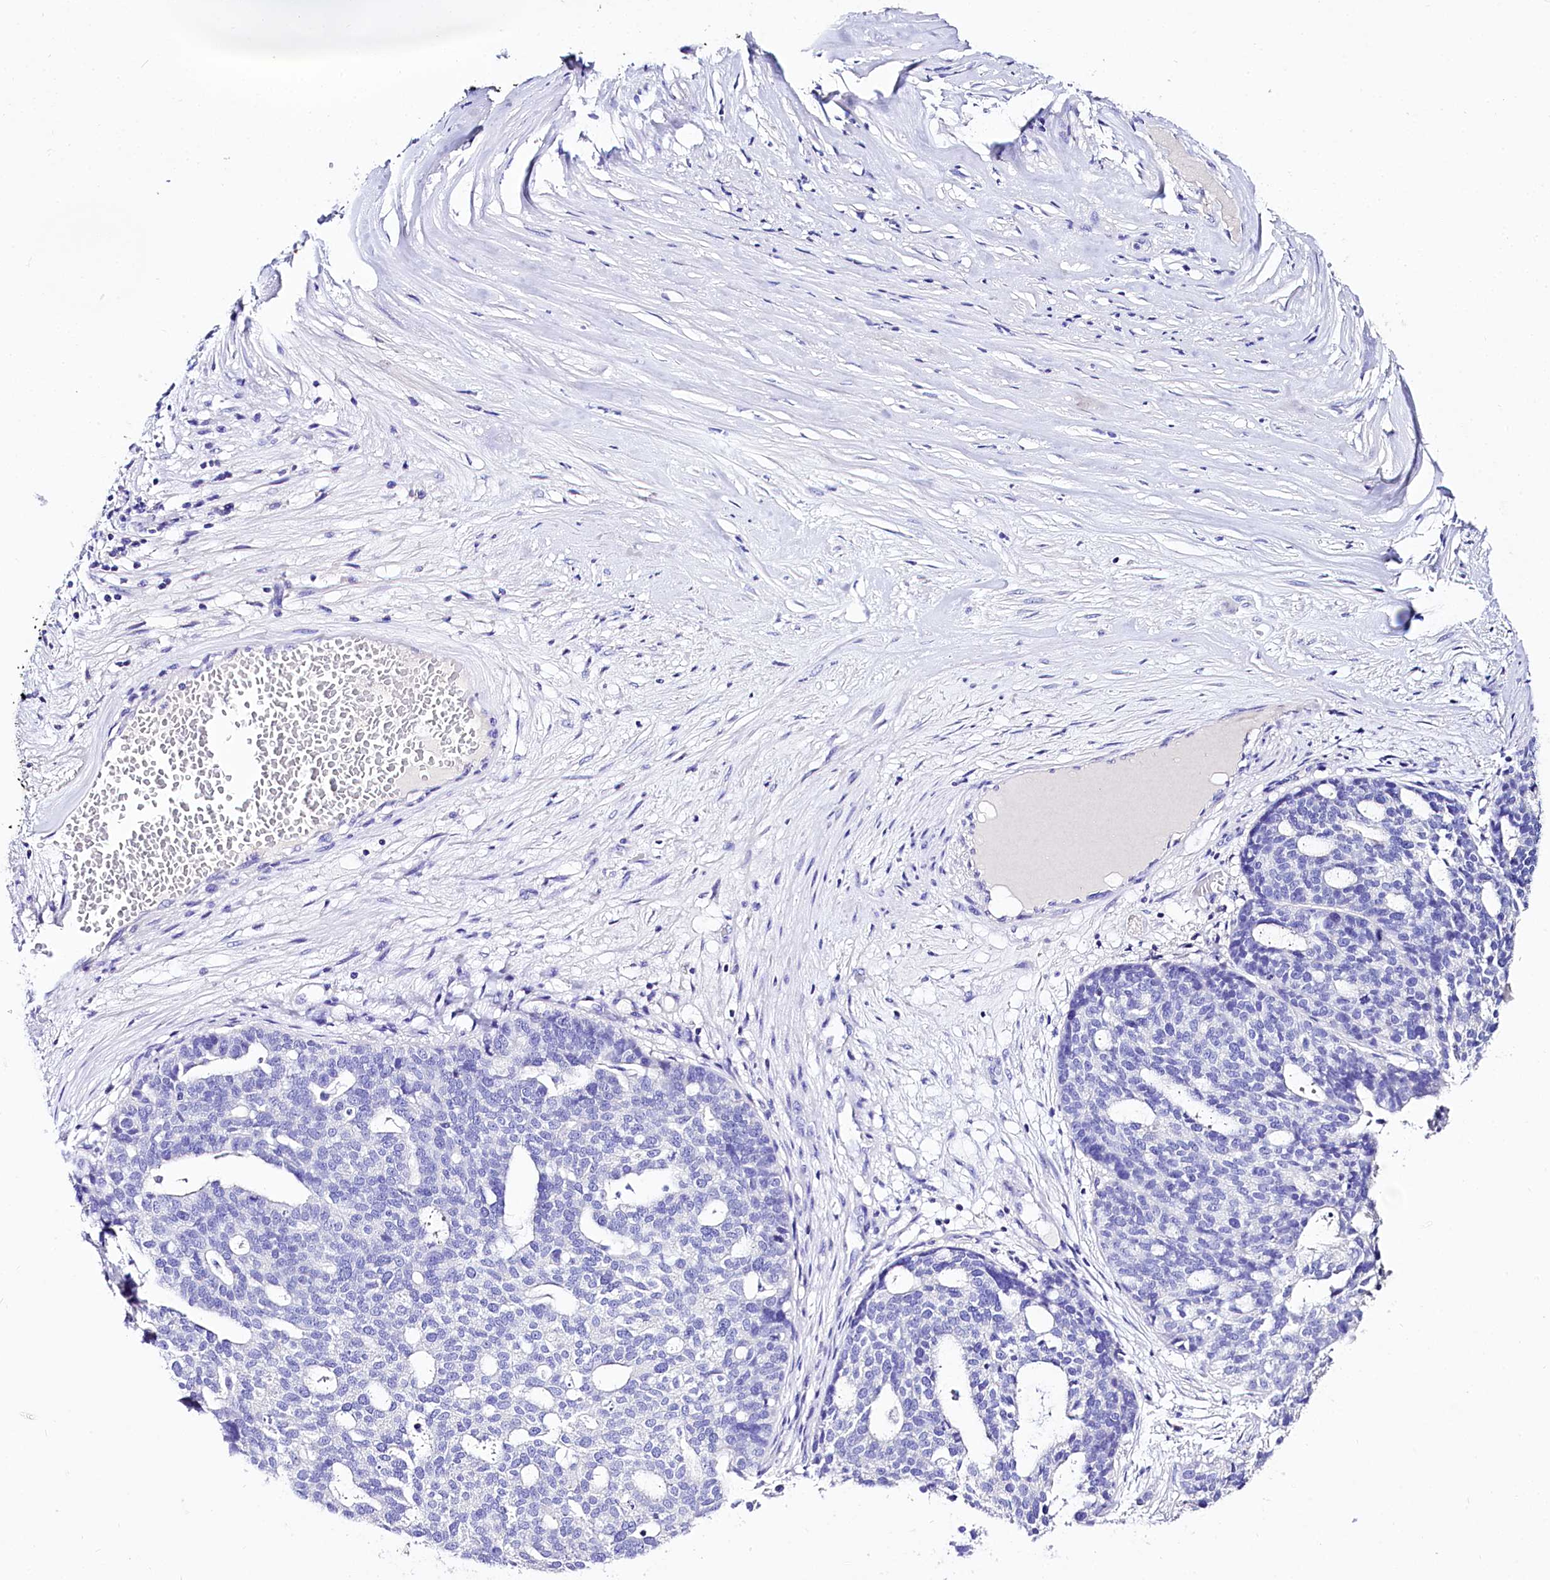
{"staining": {"intensity": "negative", "quantity": "none", "location": "none"}, "tissue": "ovarian cancer", "cell_type": "Tumor cells", "image_type": "cancer", "snomed": [{"axis": "morphology", "description": "Cystadenocarcinoma, serous, NOS"}, {"axis": "topography", "description": "Ovary"}], "caption": "Tumor cells show no significant positivity in serous cystadenocarcinoma (ovarian).", "gene": "A2ML1", "patient": {"sex": "female", "age": 59}}